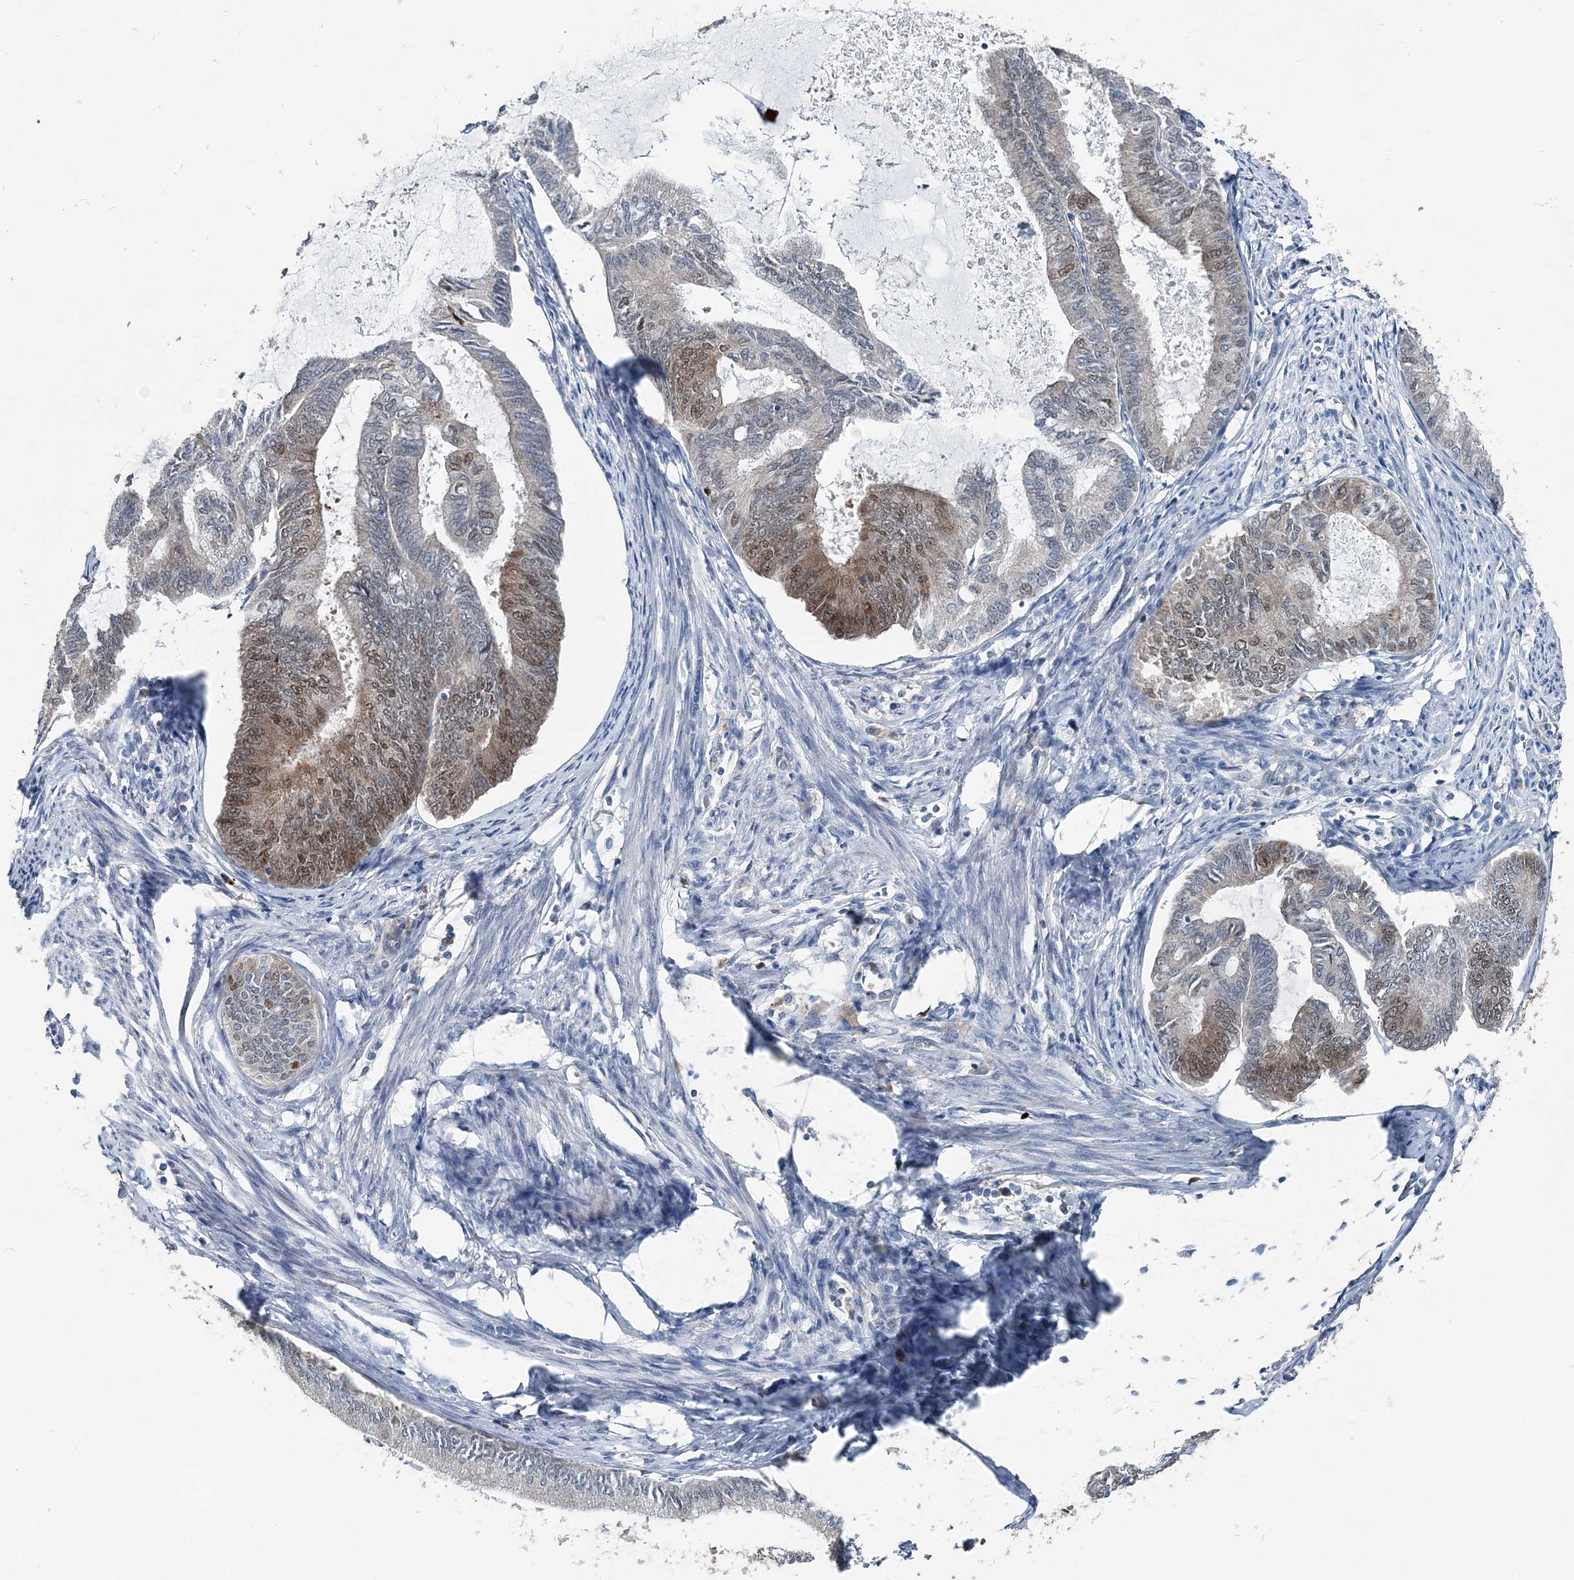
{"staining": {"intensity": "moderate", "quantity": "25%-75%", "location": "cytoplasmic/membranous,nuclear"}, "tissue": "endometrial cancer", "cell_type": "Tumor cells", "image_type": "cancer", "snomed": [{"axis": "morphology", "description": "Adenocarcinoma, NOS"}, {"axis": "topography", "description": "Endometrium"}], "caption": "Endometrial cancer (adenocarcinoma) tissue exhibits moderate cytoplasmic/membranous and nuclear expression in approximately 25%-75% of tumor cells, visualized by immunohistochemistry. The staining is performed using DAB brown chromogen to label protein expression. The nuclei are counter-stained blue using hematoxylin.", "gene": "HAT1", "patient": {"sex": "female", "age": 86}}